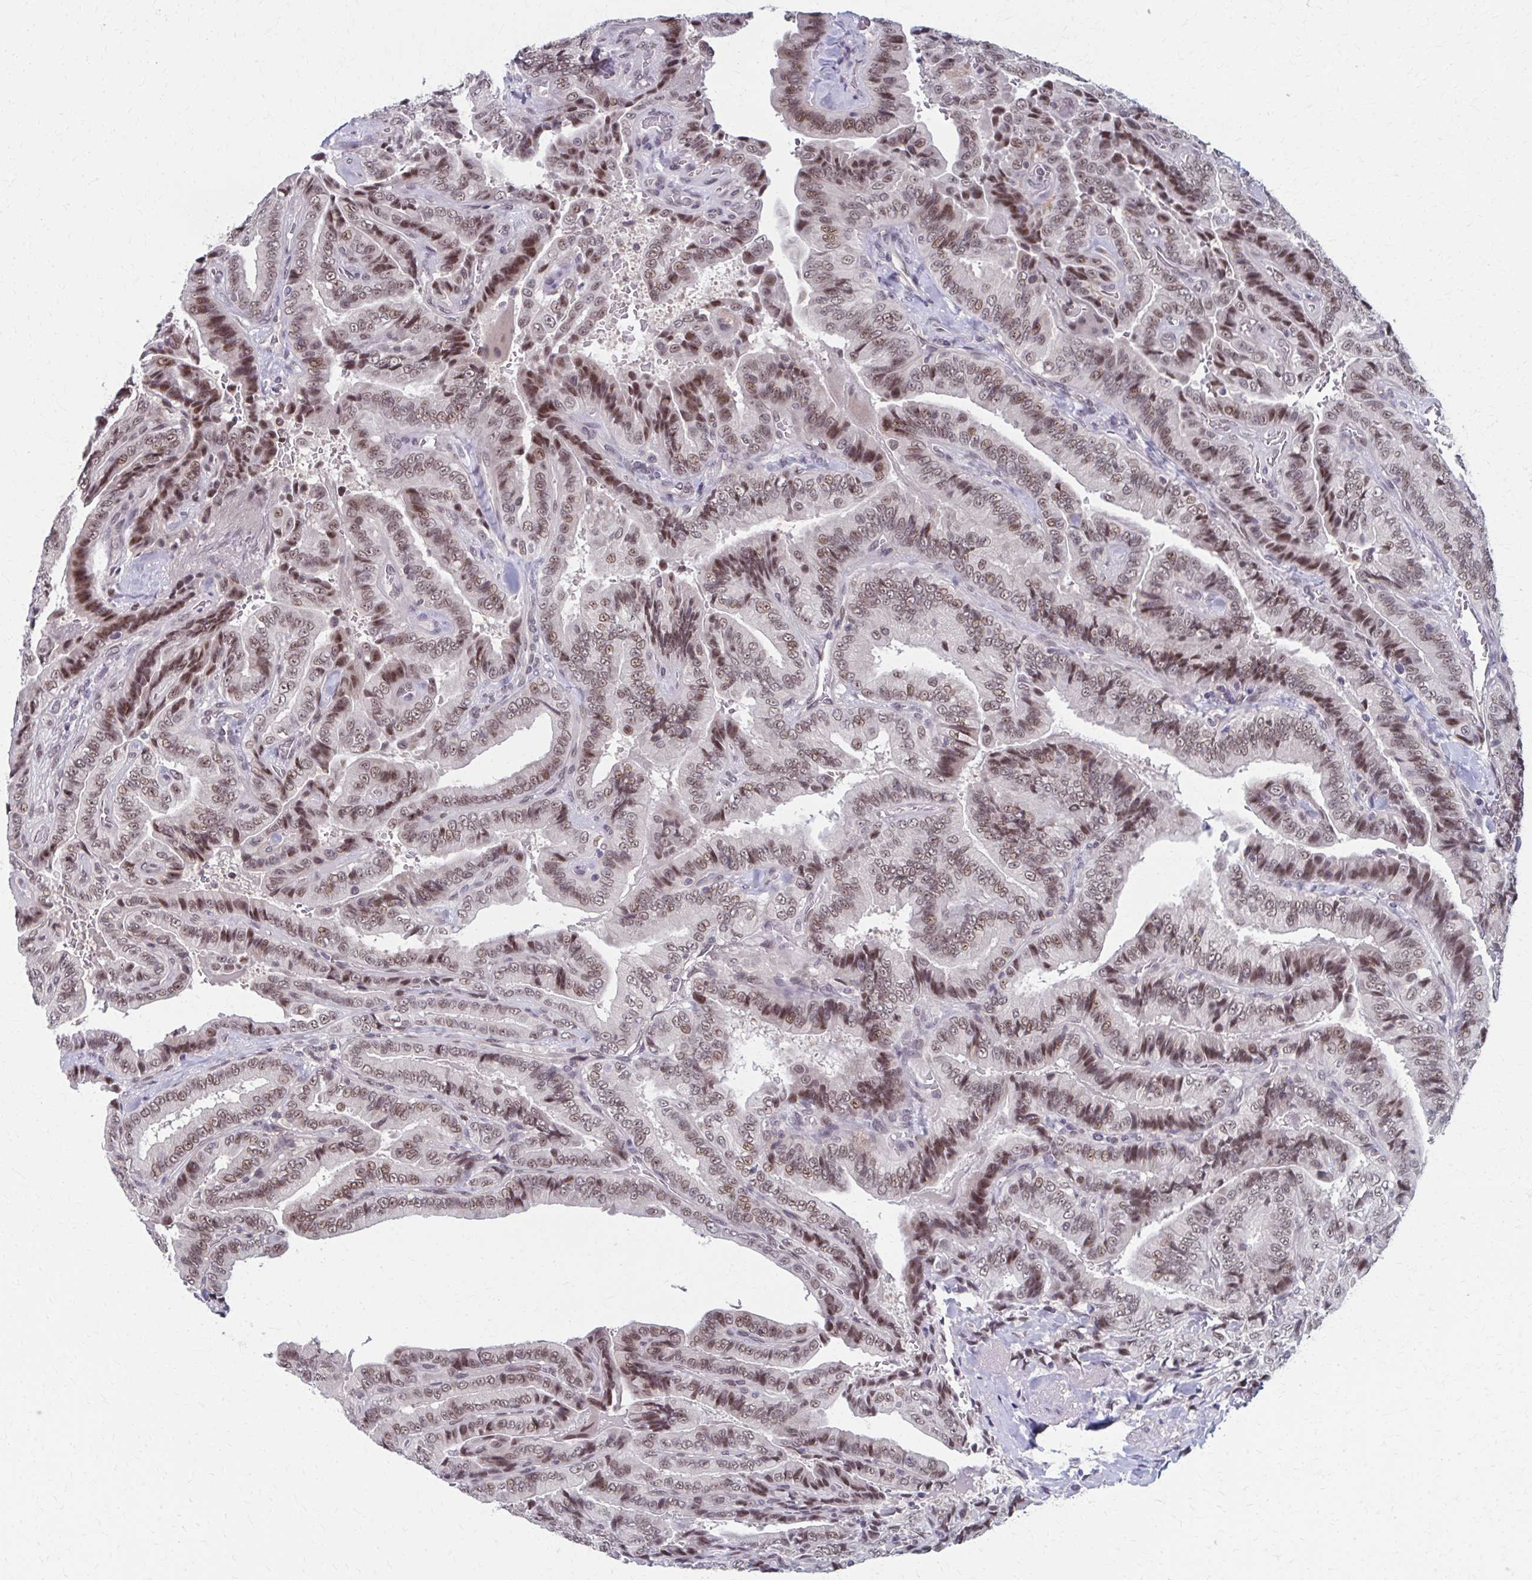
{"staining": {"intensity": "moderate", "quantity": ">75%", "location": "nuclear"}, "tissue": "thyroid cancer", "cell_type": "Tumor cells", "image_type": "cancer", "snomed": [{"axis": "morphology", "description": "Papillary adenocarcinoma, NOS"}, {"axis": "topography", "description": "Thyroid gland"}], "caption": "Thyroid papillary adenocarcinoma stained with a protein marker exhibits moderate staining in tumor cells.", "gene": "SETBP1", "patient": {"sex": "male", "age": 61}}